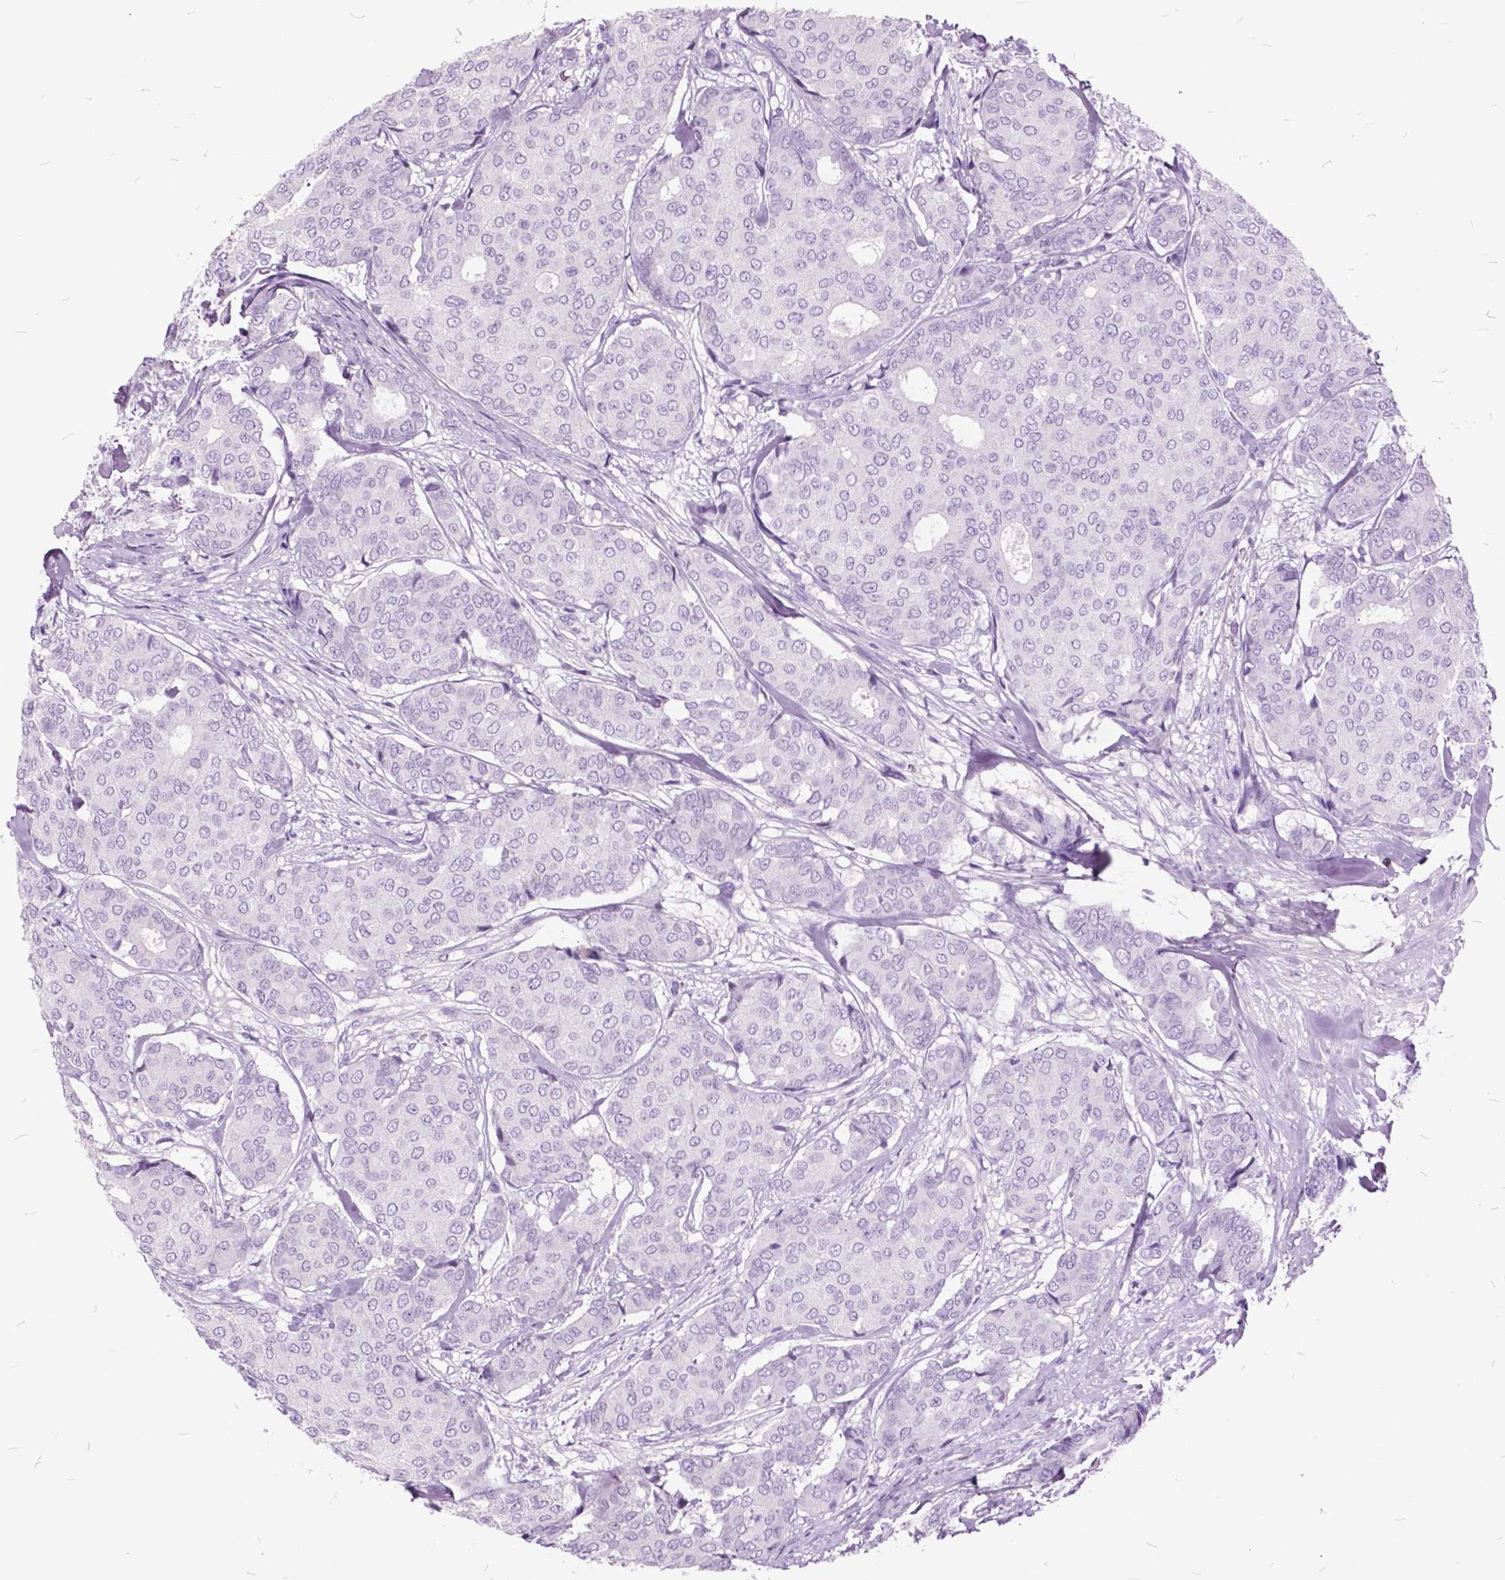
{"staining": {"intensity": "negative", "quantity": "none", "location": "none"}, "tissue": "breast cancer", "cell_type": "Tumor cells", "image_type": "cancer", "snomed": [{"axis": "morphology", "description": "Duct carcinoma"}, {"axis": "topography", "description": "Breast"}], "caption": "The micrograph shows no staining of tumor cells in breast cancer. Brightfield microscopy of IHC stained with DAB (brown) and hematoxylin (blue), captured at high magnification.", "gene": "GDF9", "patient": {"sex": "female", "age": 75}}